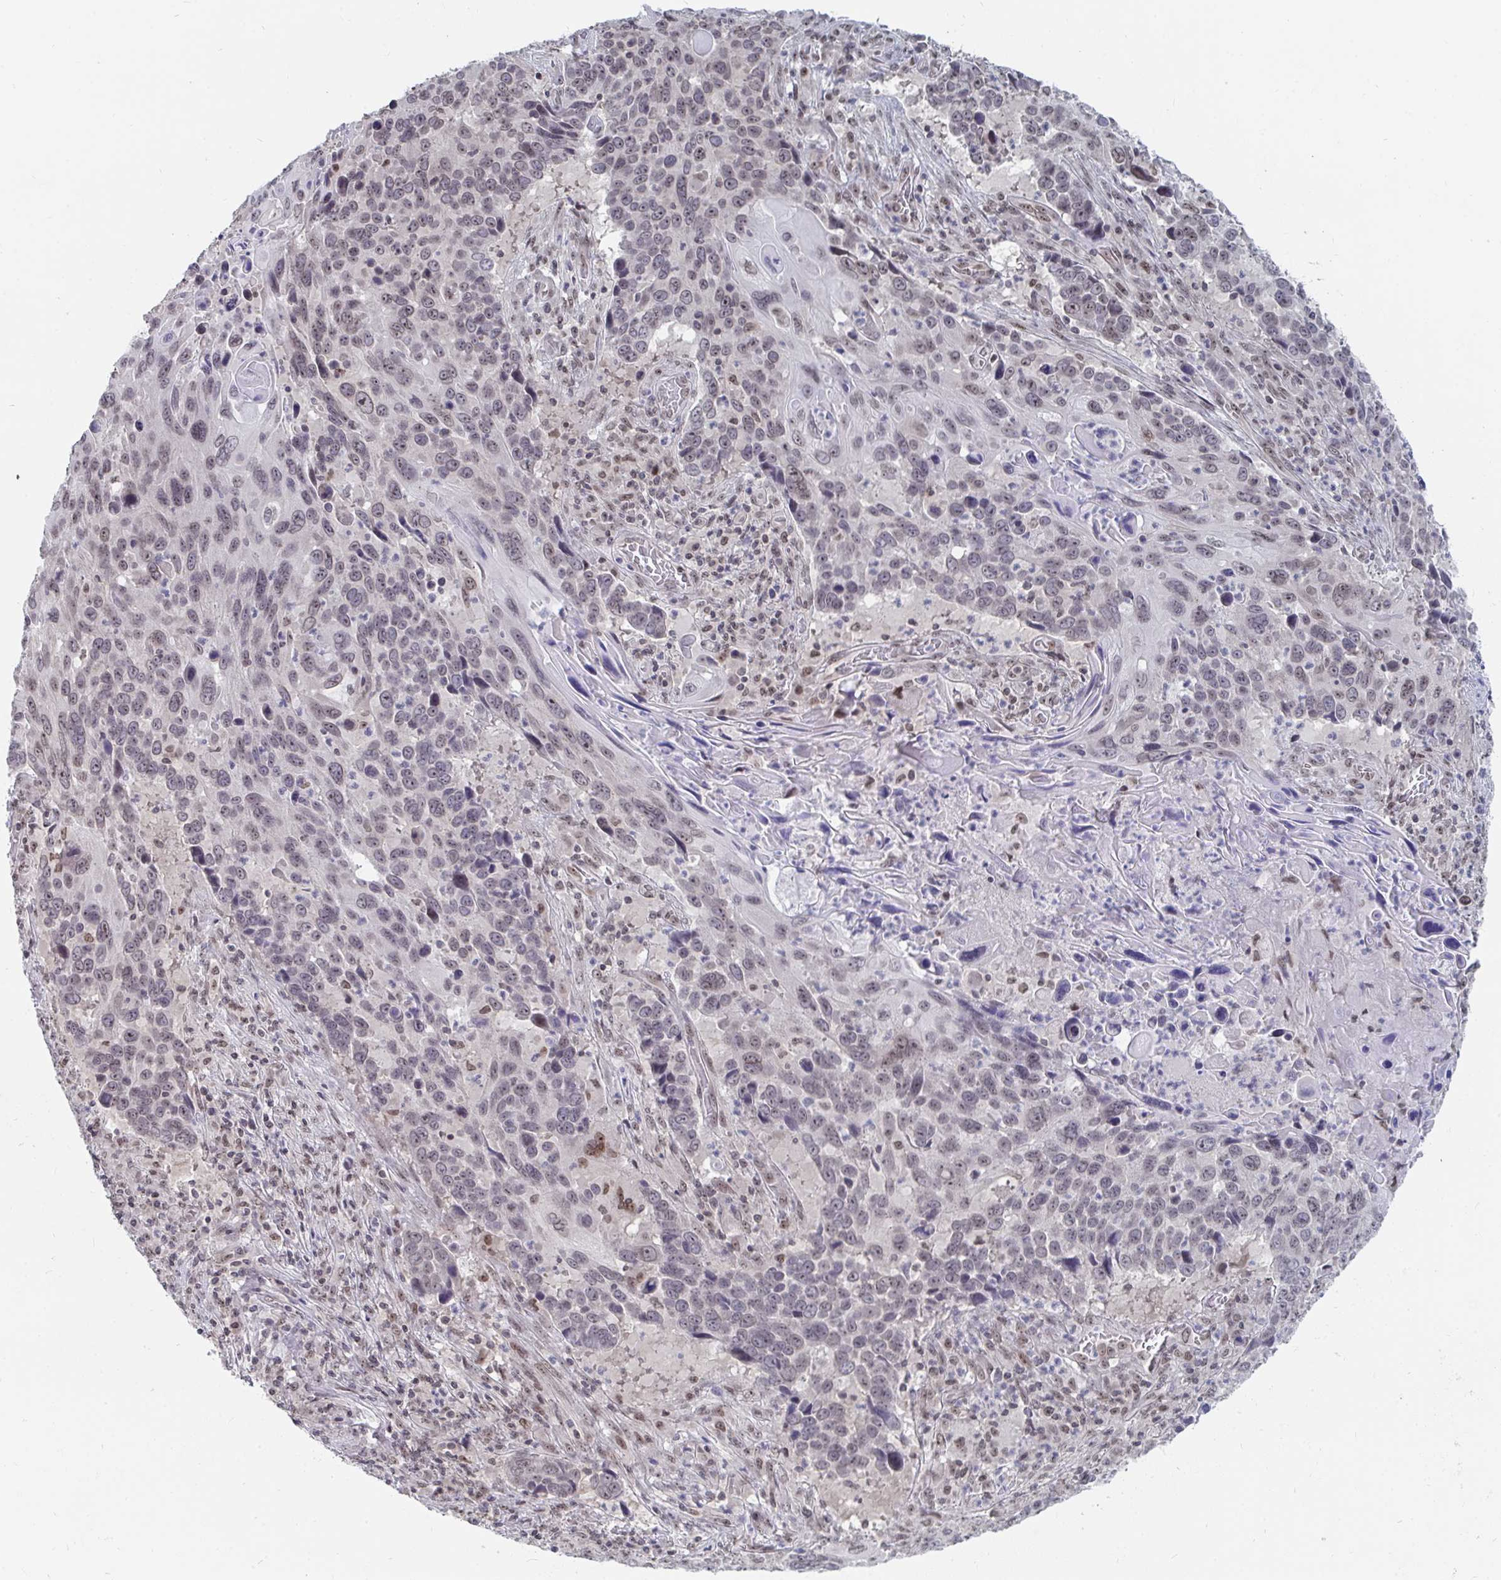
{"staining": {"intensity": "negative", "quantity": "none", "location": "none"}, "tissue": "lung cancer", "cell_type": "Tumor cells", "image_type": "cancer", "snomed": [{"axis": "morphology", "description": "Squamous cell carcinoma, NOS"}, {"axis": "topography", "description": "Lung"}], "caption": "Human lung cancer stained for a protein using immunohistochemistry (IHC) shows no positivity in tumor cells.", "gene": "TRIP12", "patient": {"sex": "male", "age": 68}}